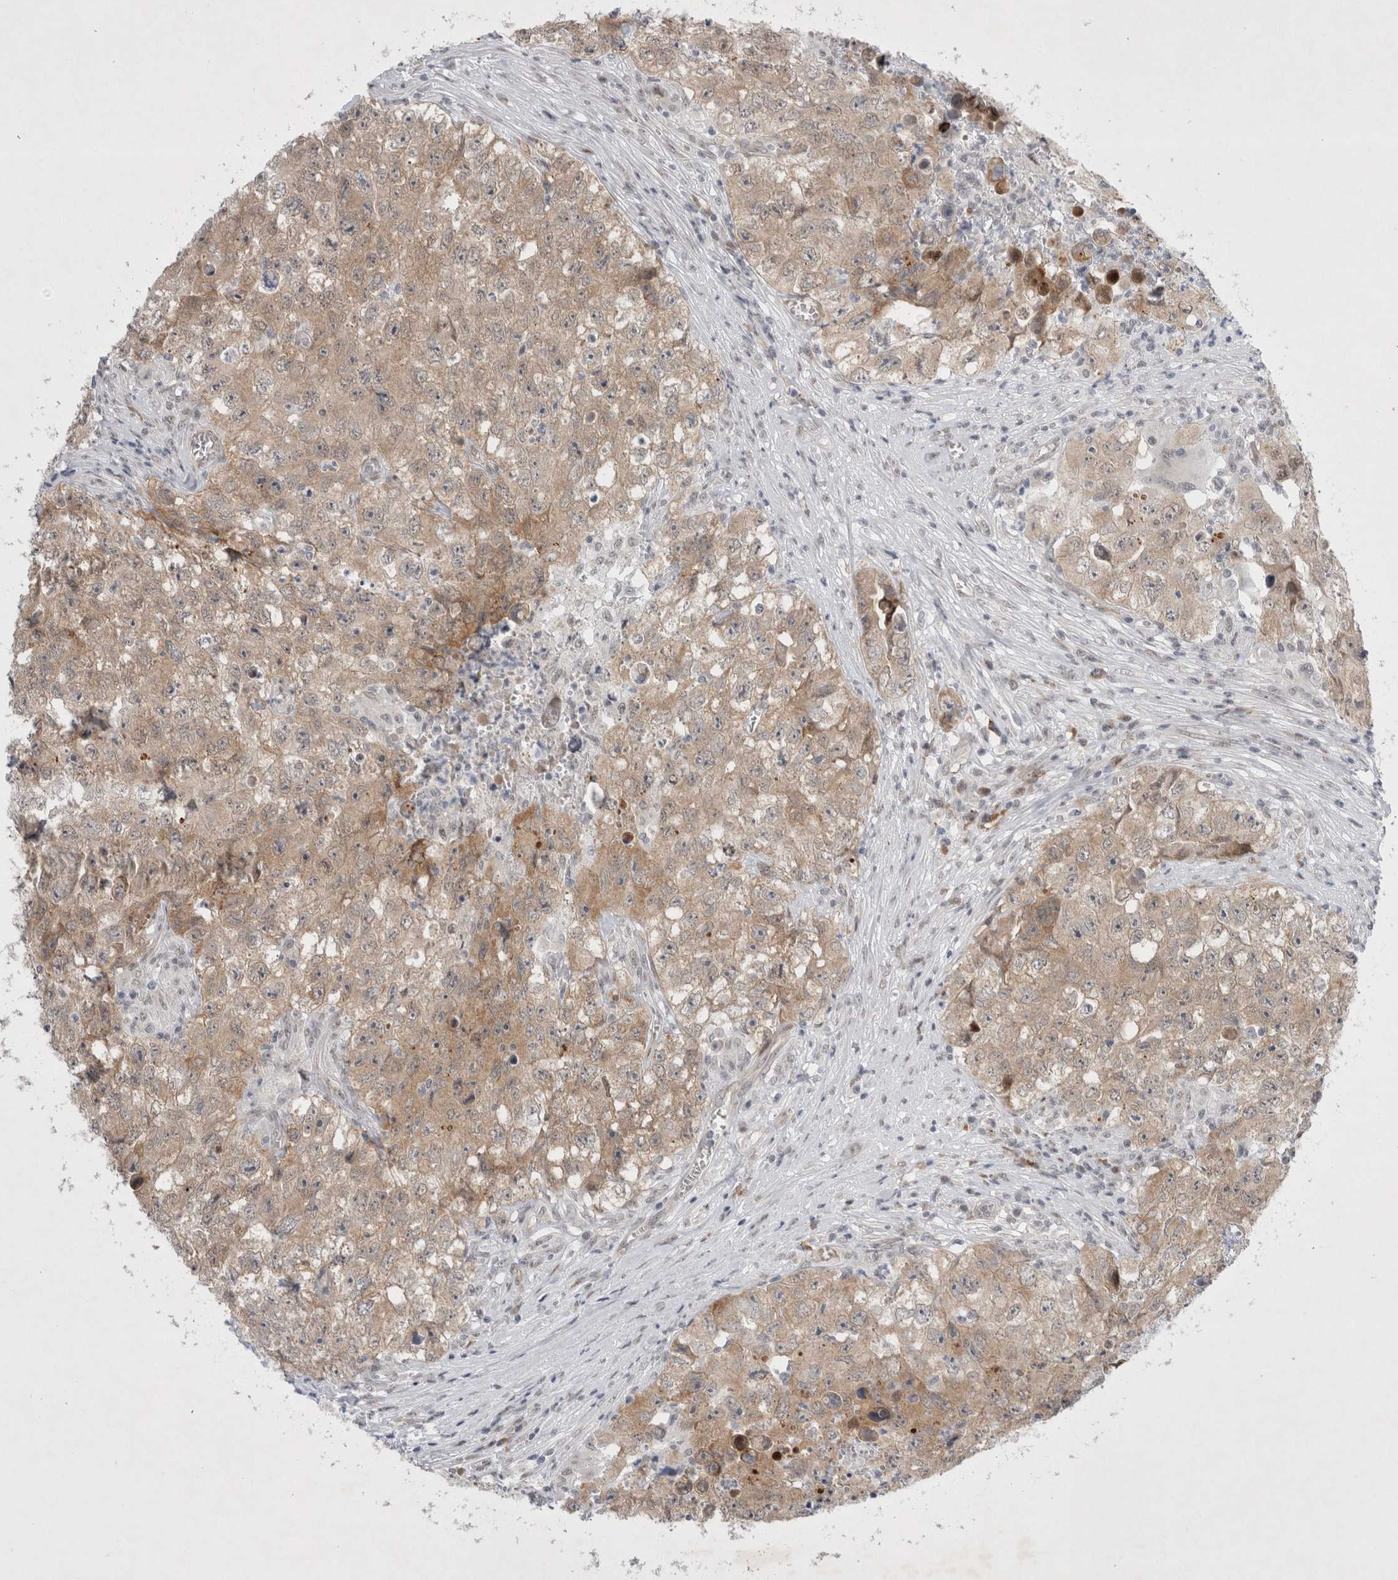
{"staining": {"intensity": "weak", "quantity": ">75%", "location": "cytoplasmic/membranous,nuclear"}, "tissue": "testis cancer", "cell_type": "Tumor cells", "image_type": "cancer", "snomed": [{"axis": "morphology", "description": "Seminoma, NOS"}, {"axis": "morphology", "description": "Carcinoma, Embryonal, NOS"}, {"axis": "topography", "description": "Testis"}], "caption": "Protein analysis of testis cancer tissue displays weak cytoplasmic/membranous and nuclear positivity in approximately >75% of tumor cells. Nuclei are stained in blue.", "gene": "WIPF2", "patient": {"sex": "male", "age": 43}}